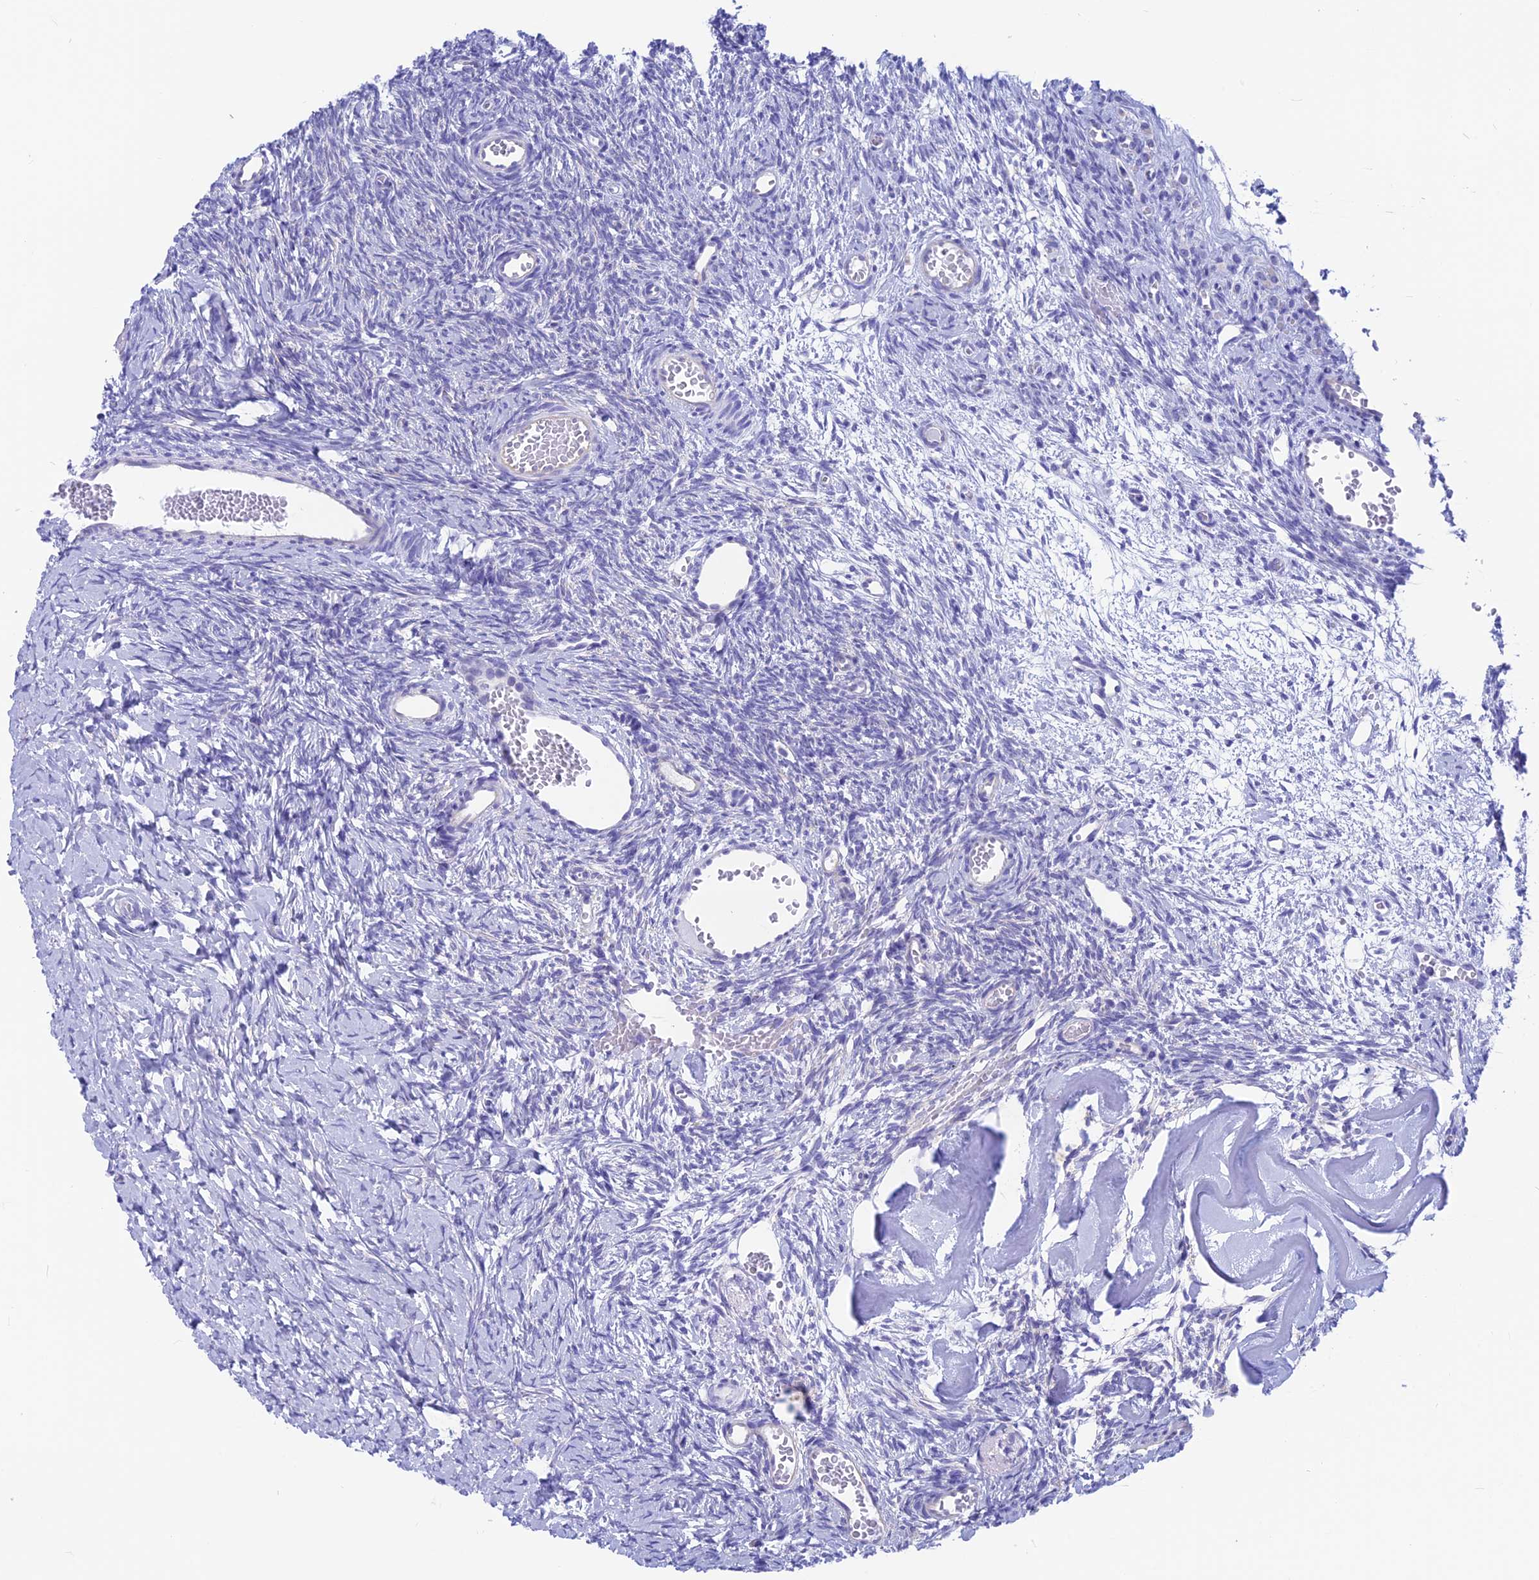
{"staining": {"intensity": "negative", "quantity": "none", "location": "none"}, "tissue": "ovary", "cell_type": "Follicle cells", "image_type": "normal", "snomed": [{"axis": "morphology", "description": "Normal tissue, NOS"}, {"axis": "topography", "description": "Ovary"}], "caption": "IHC micrograph of unremarkable ovary: human ovary stained with DAB exhibits no significant protein expression in follicle cells. (Immunohistochemistry, brightfield microscopy, high magnification).", "gene": "GNGT2", "patient": {"sex": "female", "age": 39}}